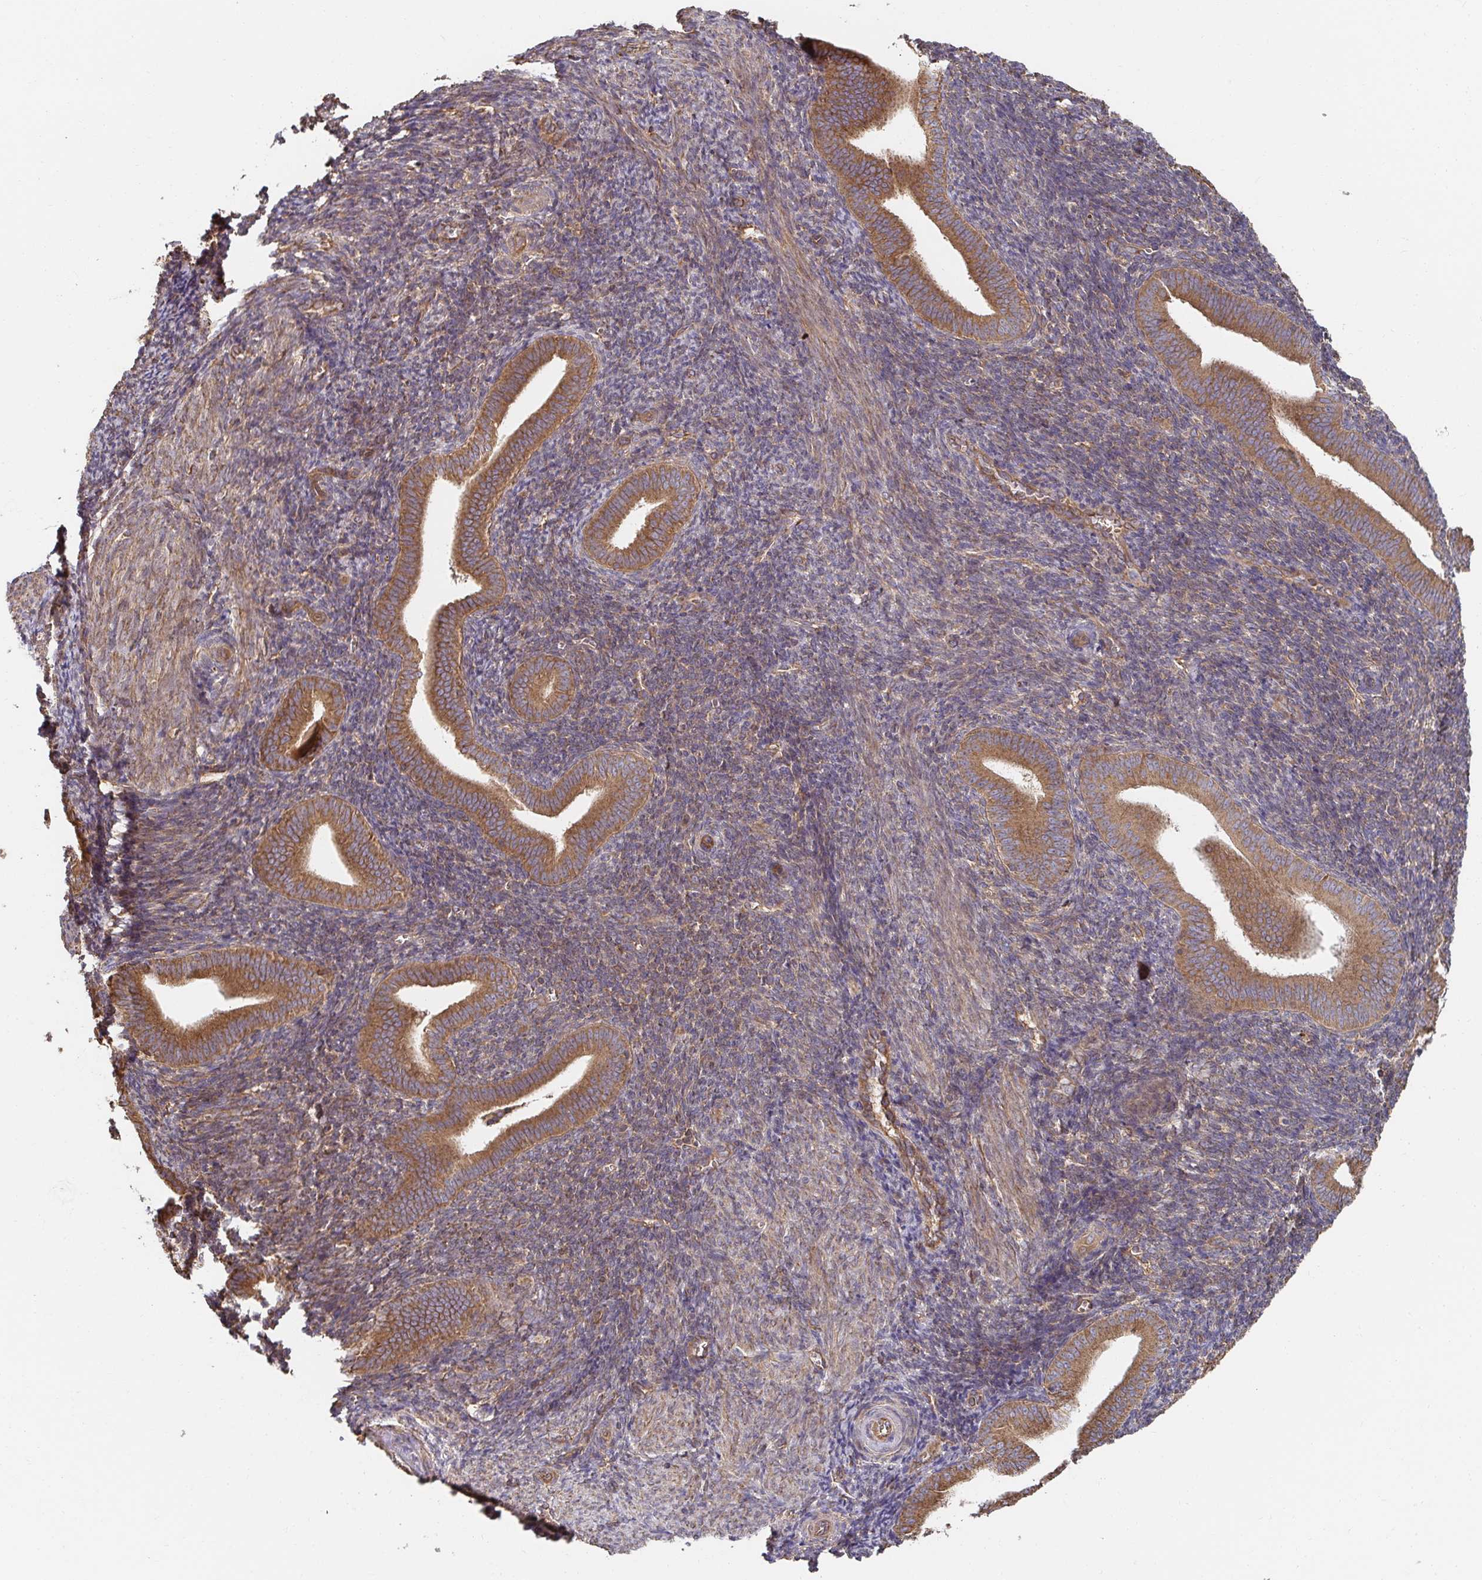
{"staining": {"intensity": "moderate", "quantity": "<25%", "location": "cytoplasmic/membranous"}, "tissue": "endometrium", "cell_type": "Cells in endometrial stroma", "image_type": "normal", "snomed": [{"axis": "morphology", "description": "Normal tissue, NOS"}, {"axis": "topography", "description": "Endometrium"}], "caption": "Approximately <25% of cells in endometrial stroma in benign endometrium display moderate cytoplasmic/membranous protein expression as visualized by brown immunohistochemical staining.", "gene": "APBB1", "patient": {"sex": "female", "age": 25}}